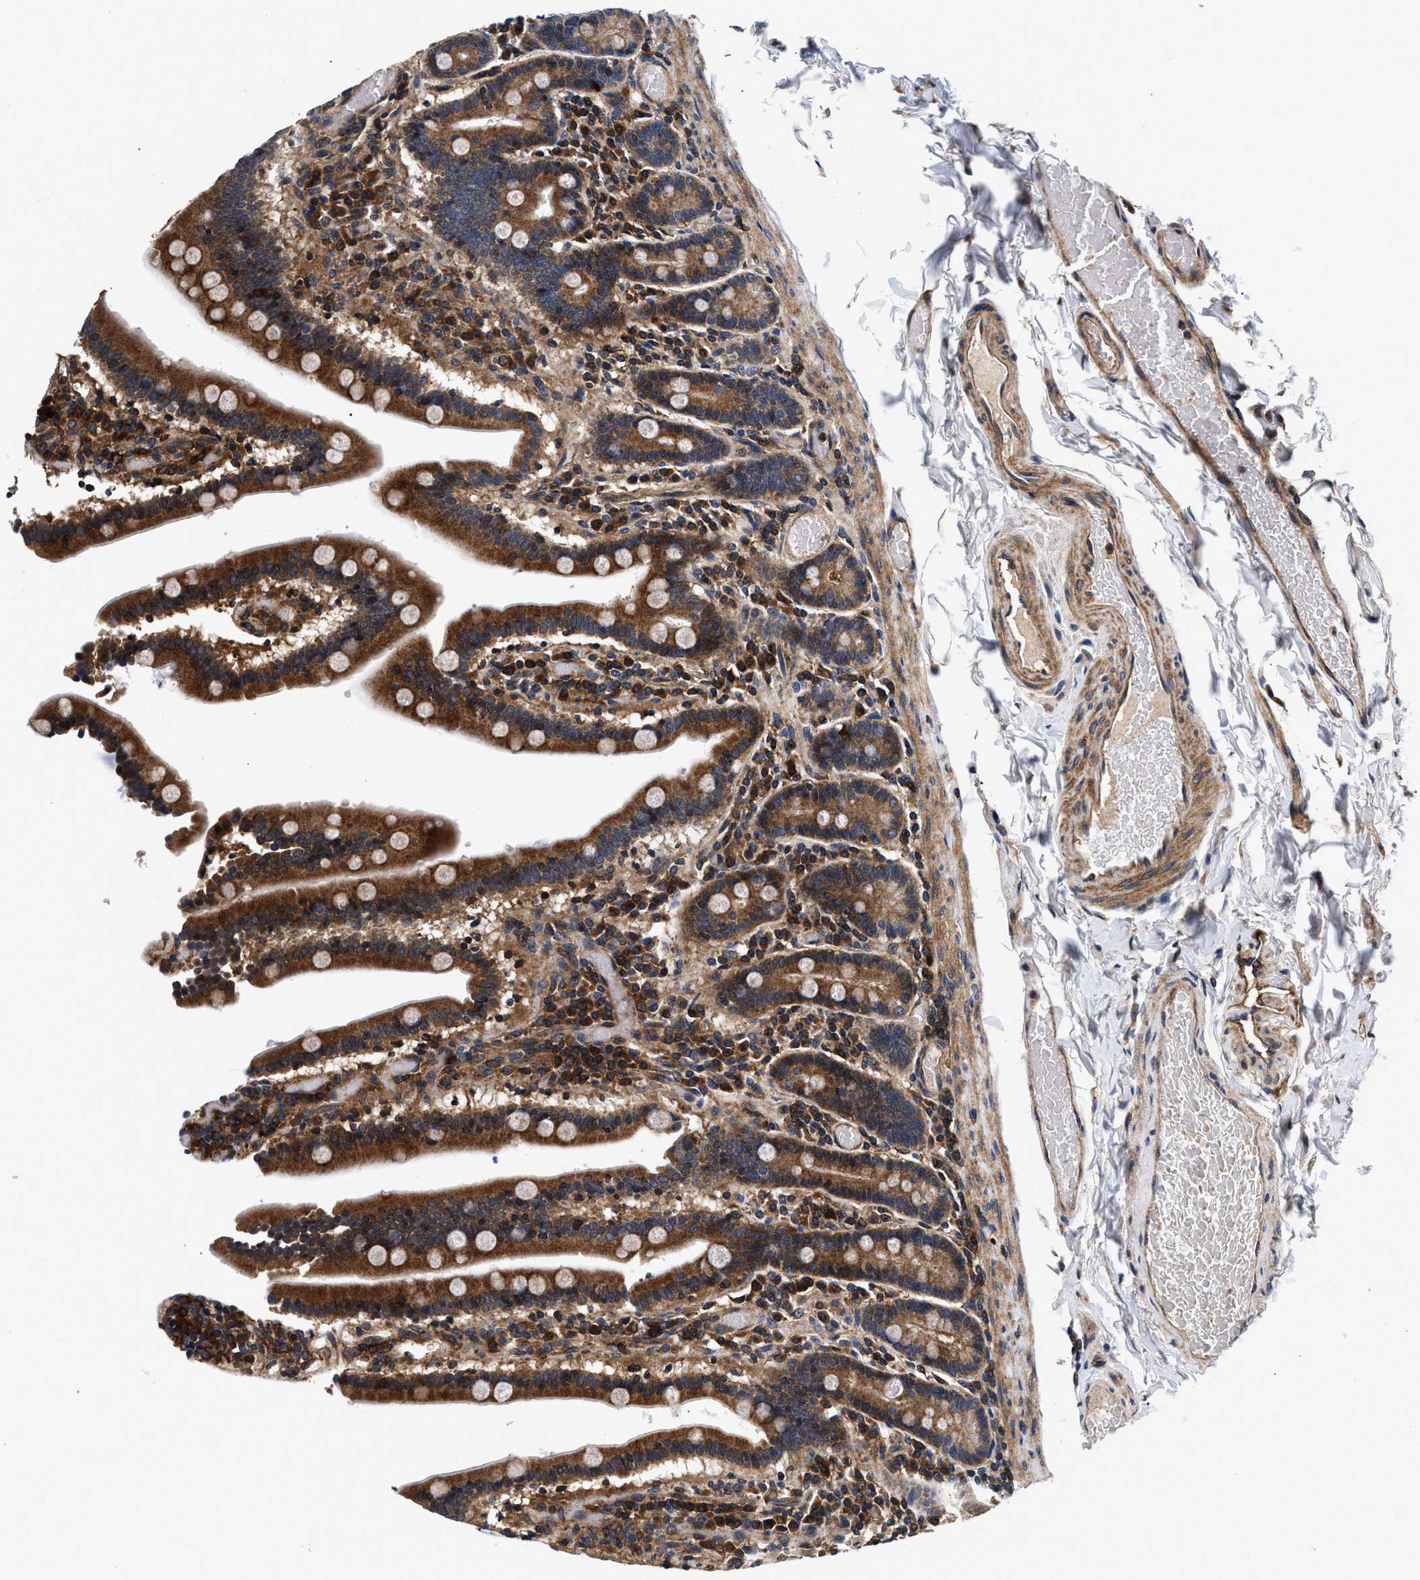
{"staining": {"intensity": "strong", "quantity": ">75%", "location": "cytoplasmic/membranous"}, "tissue": "duodenum", "cell_type": "Glandular cells", "image_type": "normal", "snomed": [{"axis": "morphology", "description": "Normal tissue, NOS"}, {"axis": "topography", "description": "Duodenum"}], "caption": "Duodenum stained with DAB (3,3'-diaminobenzidine) immunohistochemistry displays high levels of strong cytoplasmic/membranous positivity in approximately >75% of glandular cells.", "gene": "NFKB2", "patient": {"sex": "female", "age": 53}}